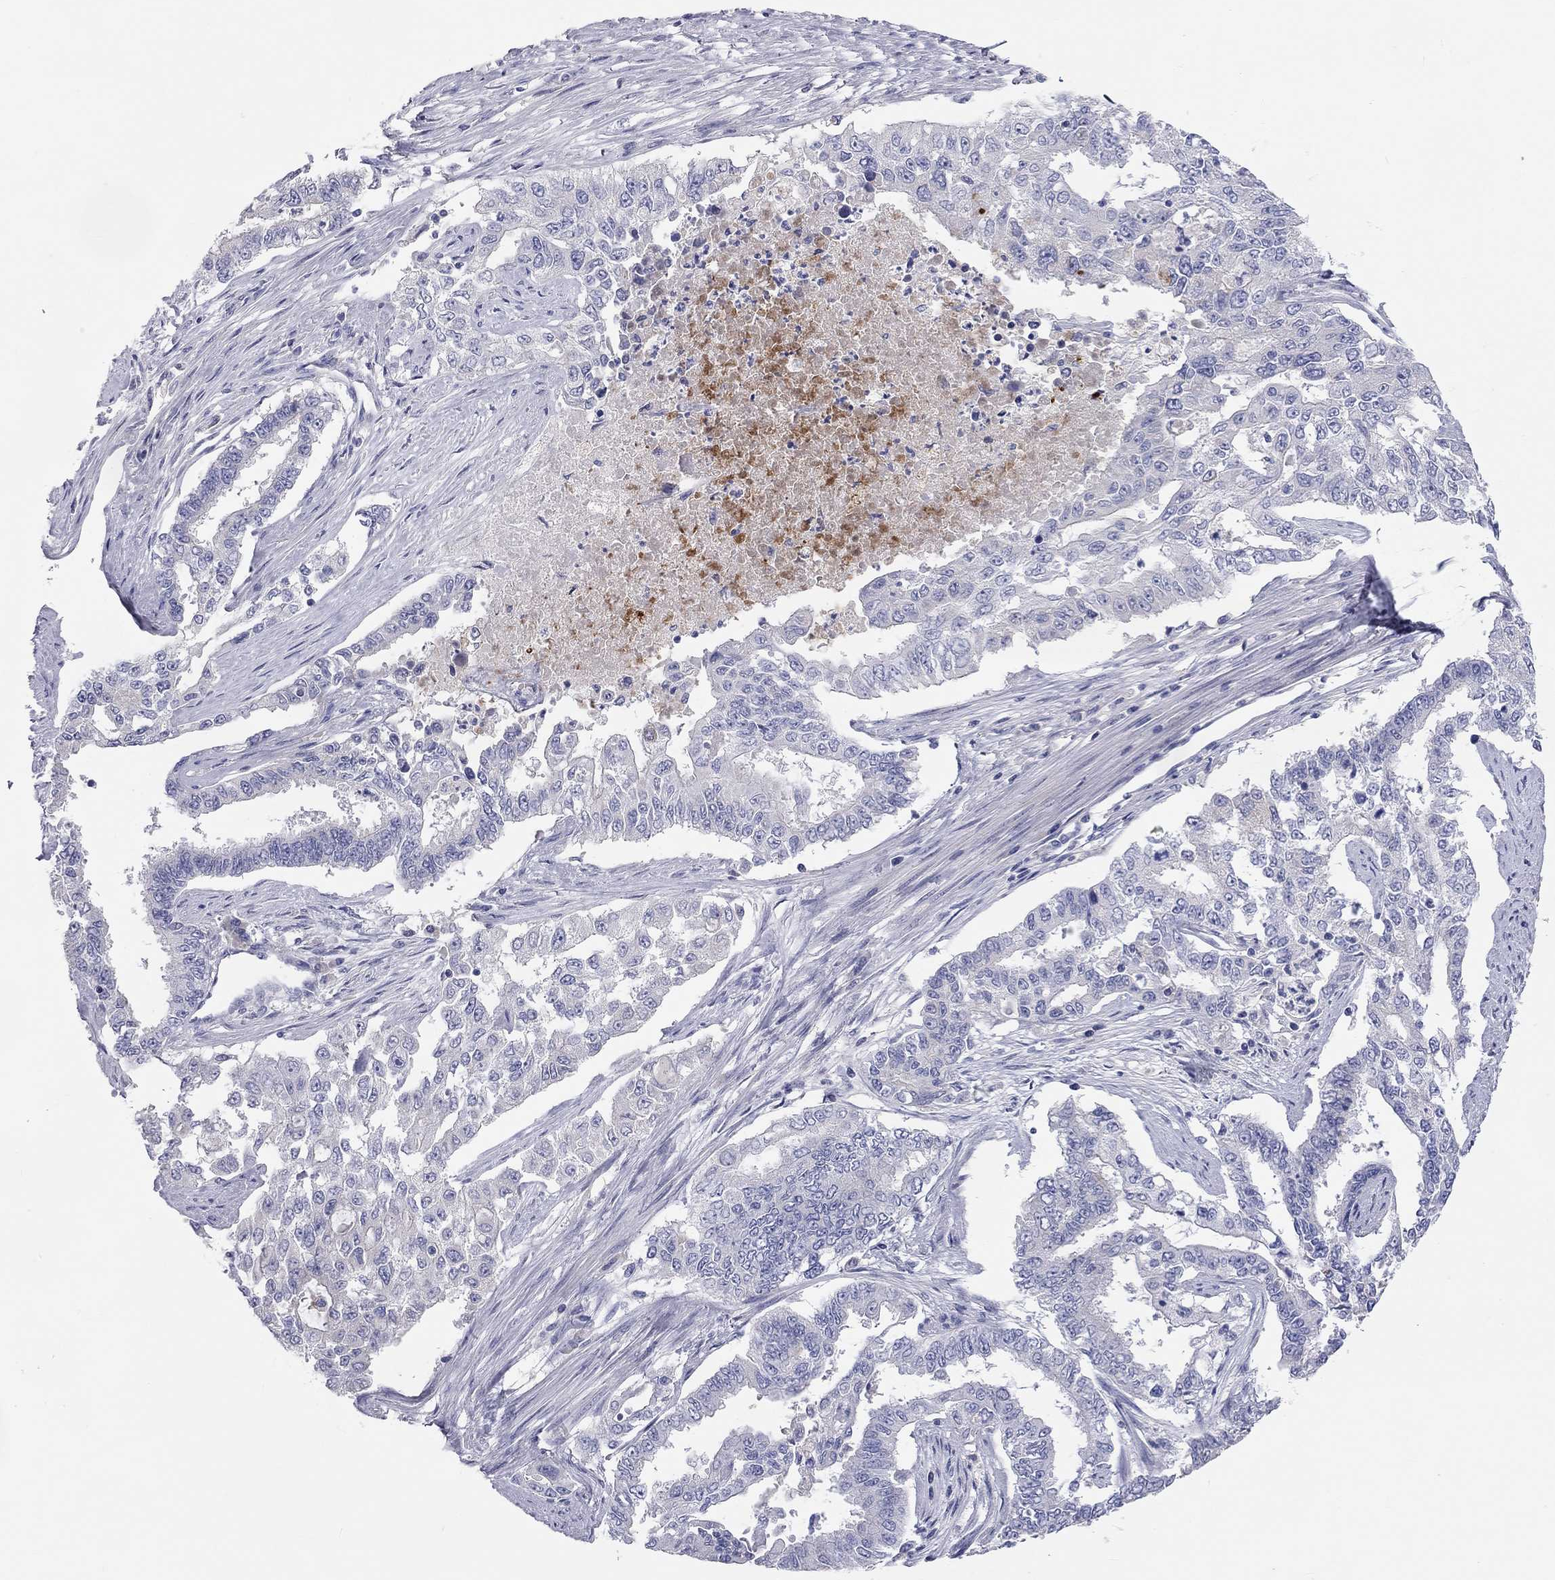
{"staining": {"intensity": "negative", "quantity": "none", "location": "none"}, "tissue": "endometrial cancer", "cell_type": "Tumor cells", "image_type": "cancer", "snomed": [{"axis": "morphology", "description": "Adenocarcinoma, NOS"}, {"axis": "topography", "description": "Uterus"}], "caption": "This is an immunohistochemistry micrograph of adenocarcinoma (endometrial). There is no staining in tumor cells.", "gene": "ST7L", "patient": {"sex": "female", "age": 59}}